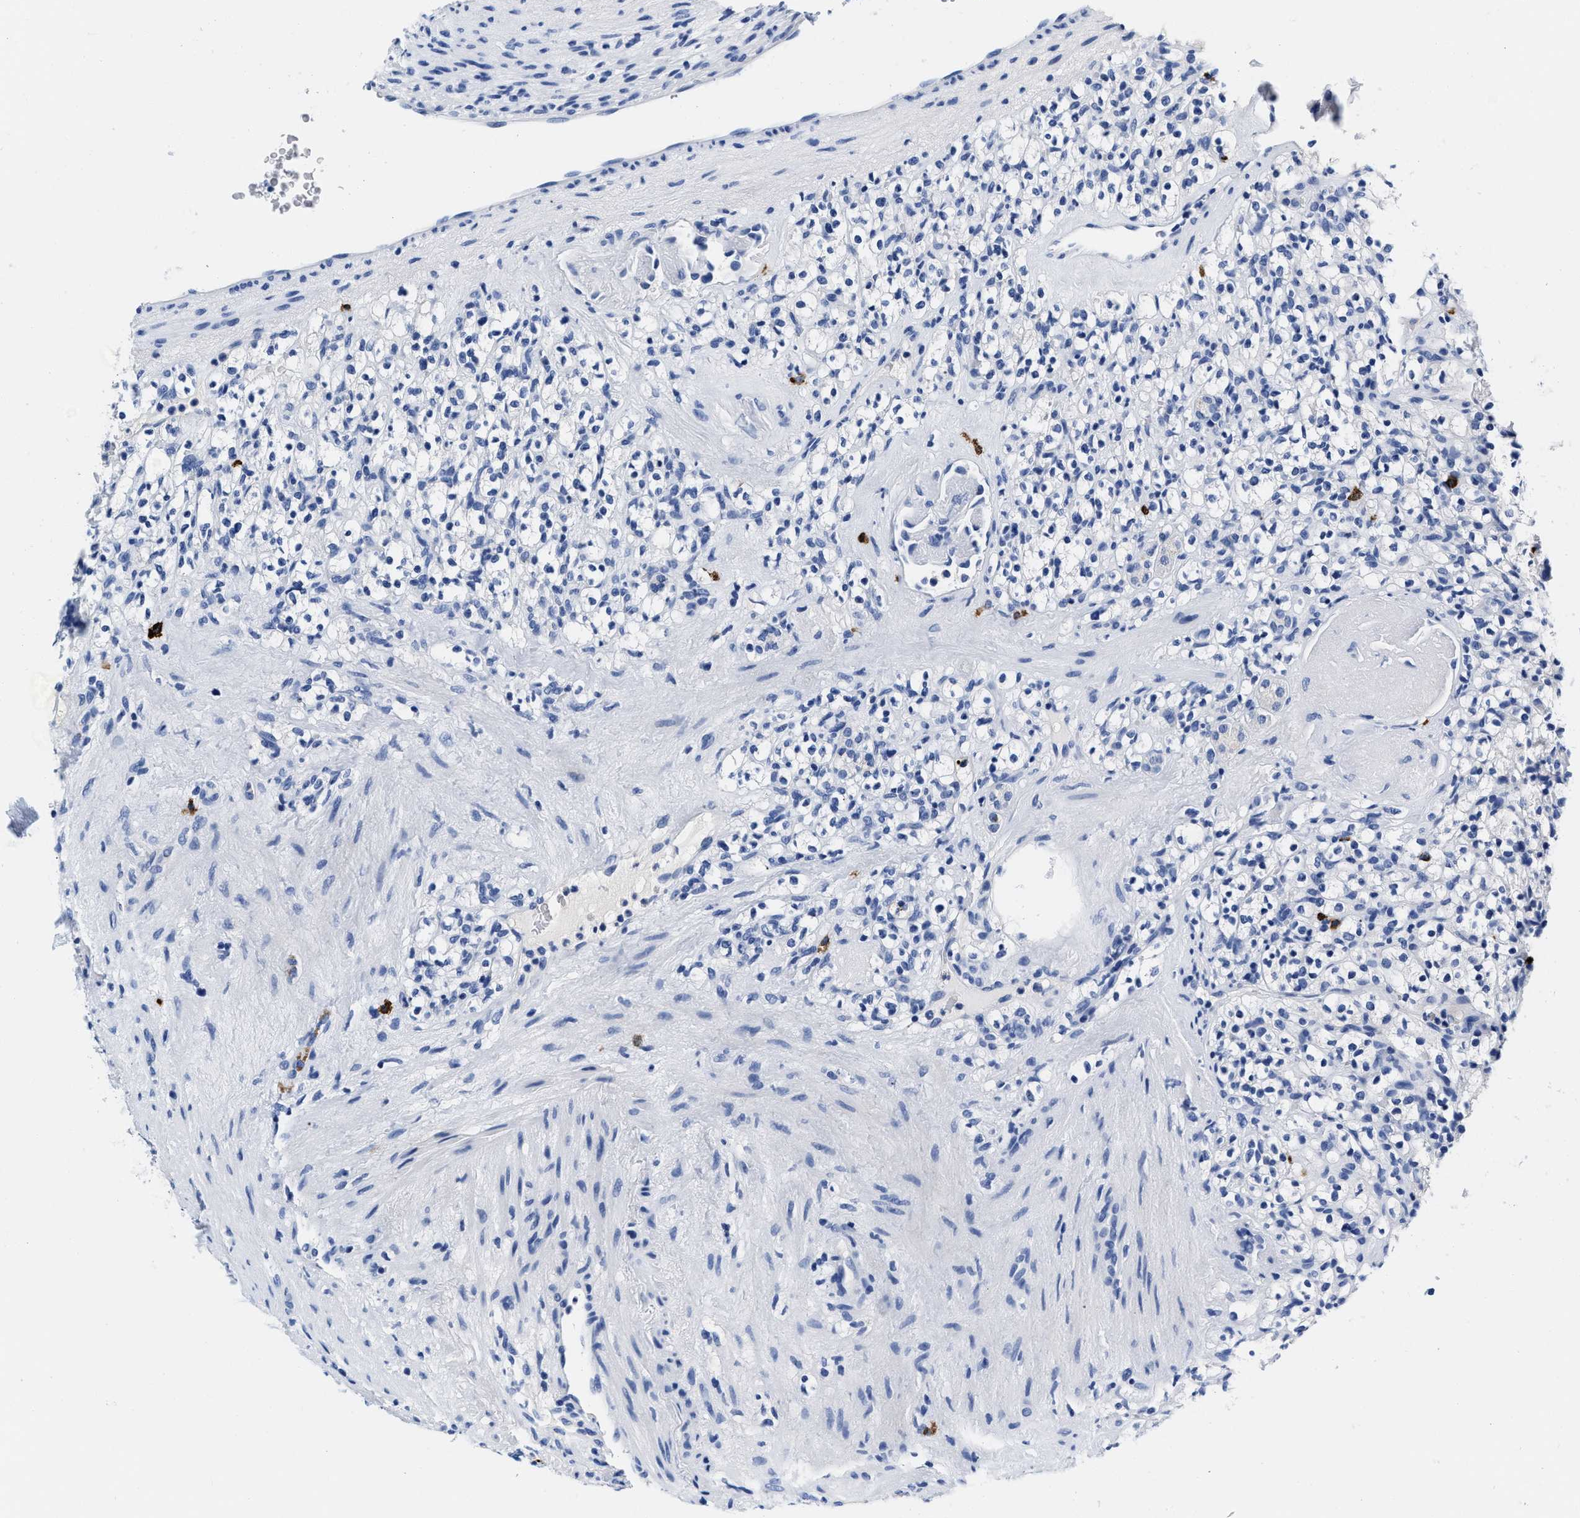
{"staining": {"intensity": "negative", "quantity": "none", "location": "none"}, "tissue": "renal cancer", "cell_type": "Tumor cells", "image_type": "cancer", "snomed": [{"axis": "morphology", "description": "Normal tissue, NOS"}, {"axis": "morphology", "description": "Adenocarcinoma, NOS"}, {"axis": "topography", "description": "Kidney"}], "caption": "Photomicrograph shows no significant protein staining in tumor cells of renal cancer.", "gene": "CER1", "patient": {"sex": "female", "age": 72}}